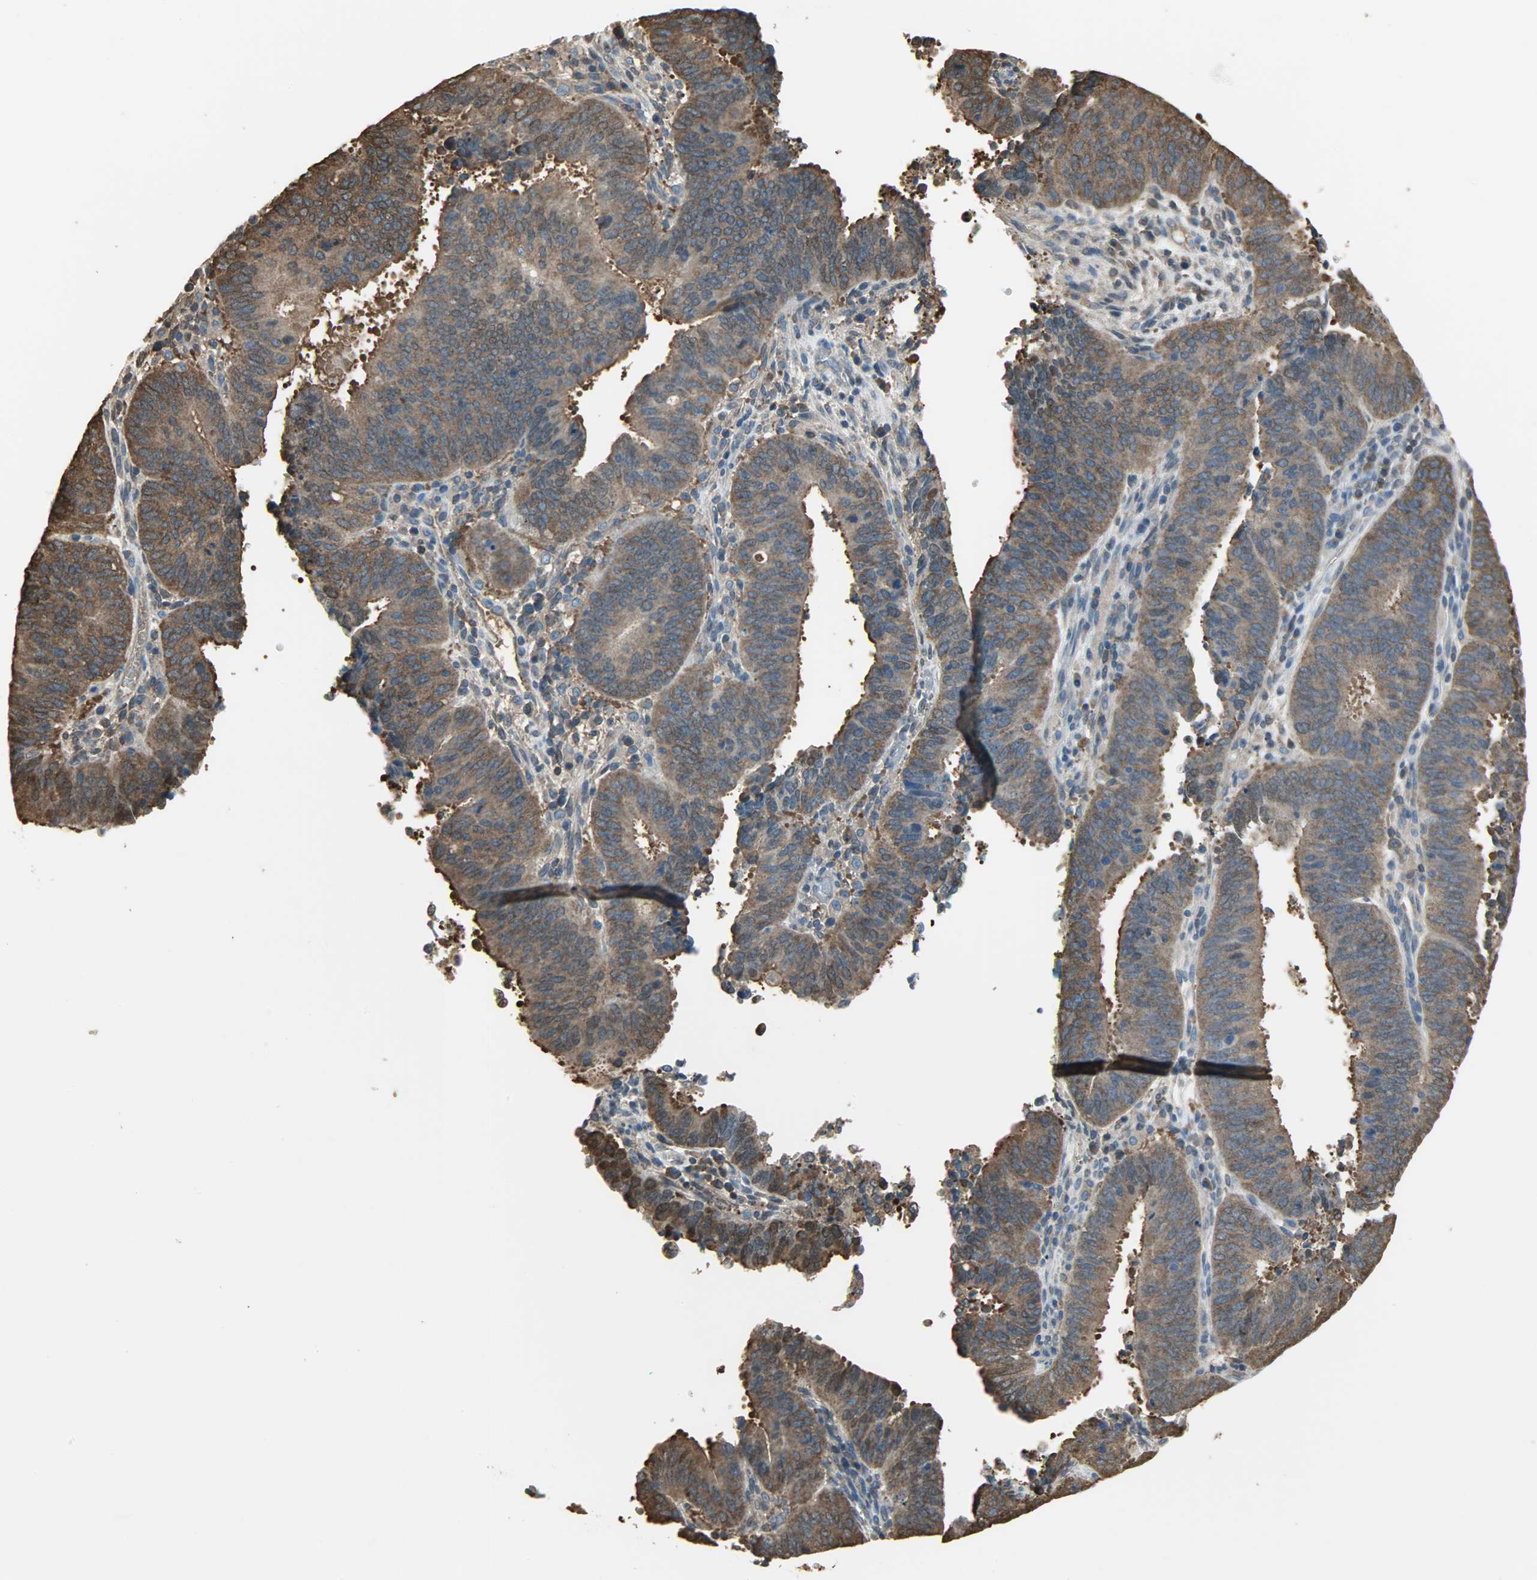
{"staining": {"intensity": "strong", "quantity": ">75%", "location": "cytoplasmic/membranous"}, "tissue": "cervical cancer", "cell_type": "Tumor cells", "image_type": "cancer", "snomed": [{"axis": "morphology", "description": "Adenocarcinoma, NOS"}, {"axis": "topography", "description": "Cervix"}], "caption": "A high amount of strong cytoplasmic/membranous staining is seen in approximately >75% of tumor cells in cervical cancer tissue.", "gene": "LDHB", "patient": {"sex": "female", "age": 44}}